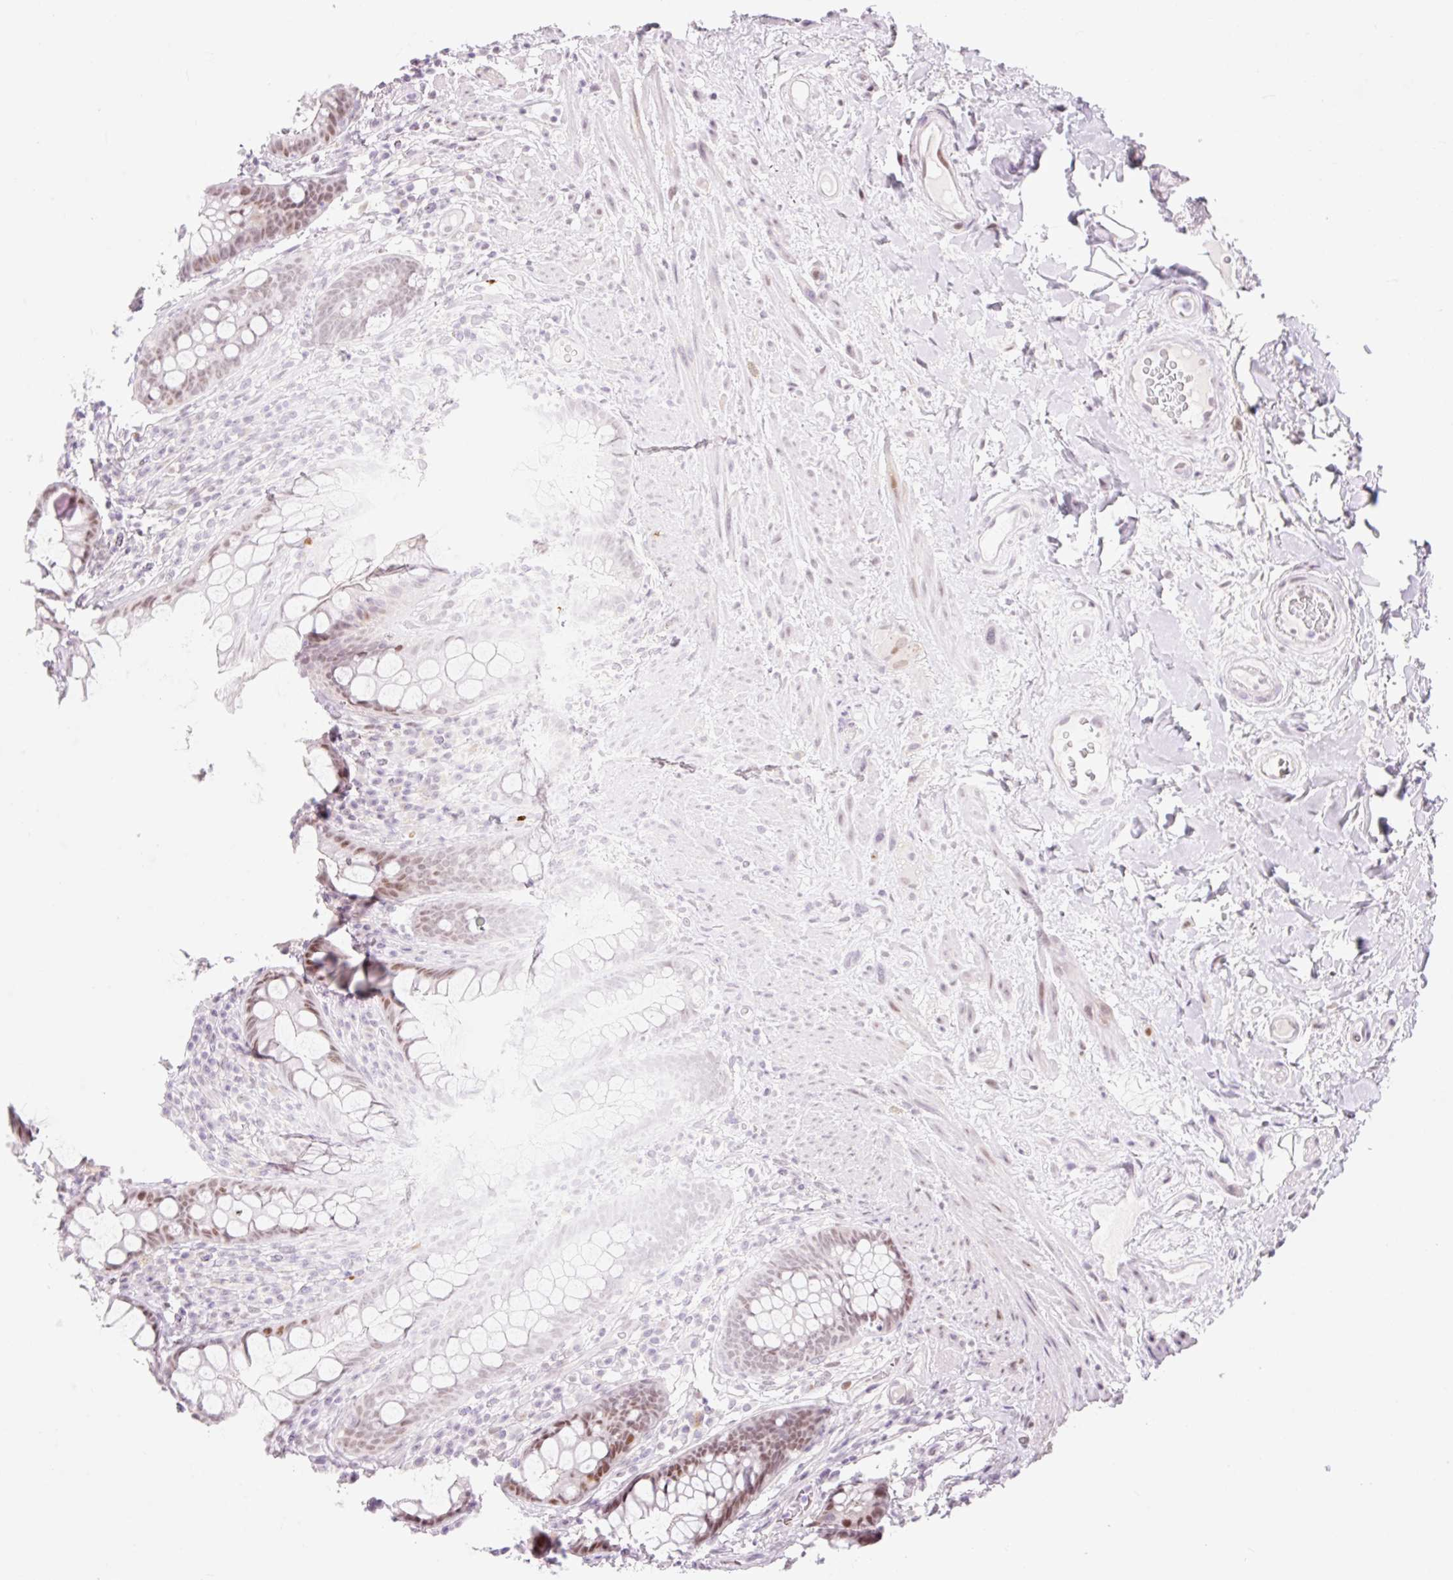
{"staining": {"intensity": "moderate", "quantity": ">75%", "location": "nuclear"}, "tissue": "rectum", "cell_type": "Glandular cells", "image_type": "normal", "snomed": [{"axis": "morphology", "description": "Normal tissue, NOS"}, {"axis": "topography", "description": "Rectum"}], "caption": "A high-resolution image shows IHC staining of benign rectum, which displays moderate nuclear expression in approximately >75% of glandular cells. The staining is performed using DAB brown chromogen to label protein expression. The nuclei are counter-stained blue using hematoxylin.", "gene": "H2BW1", "patient": {"sex": "male", "age": 74}}